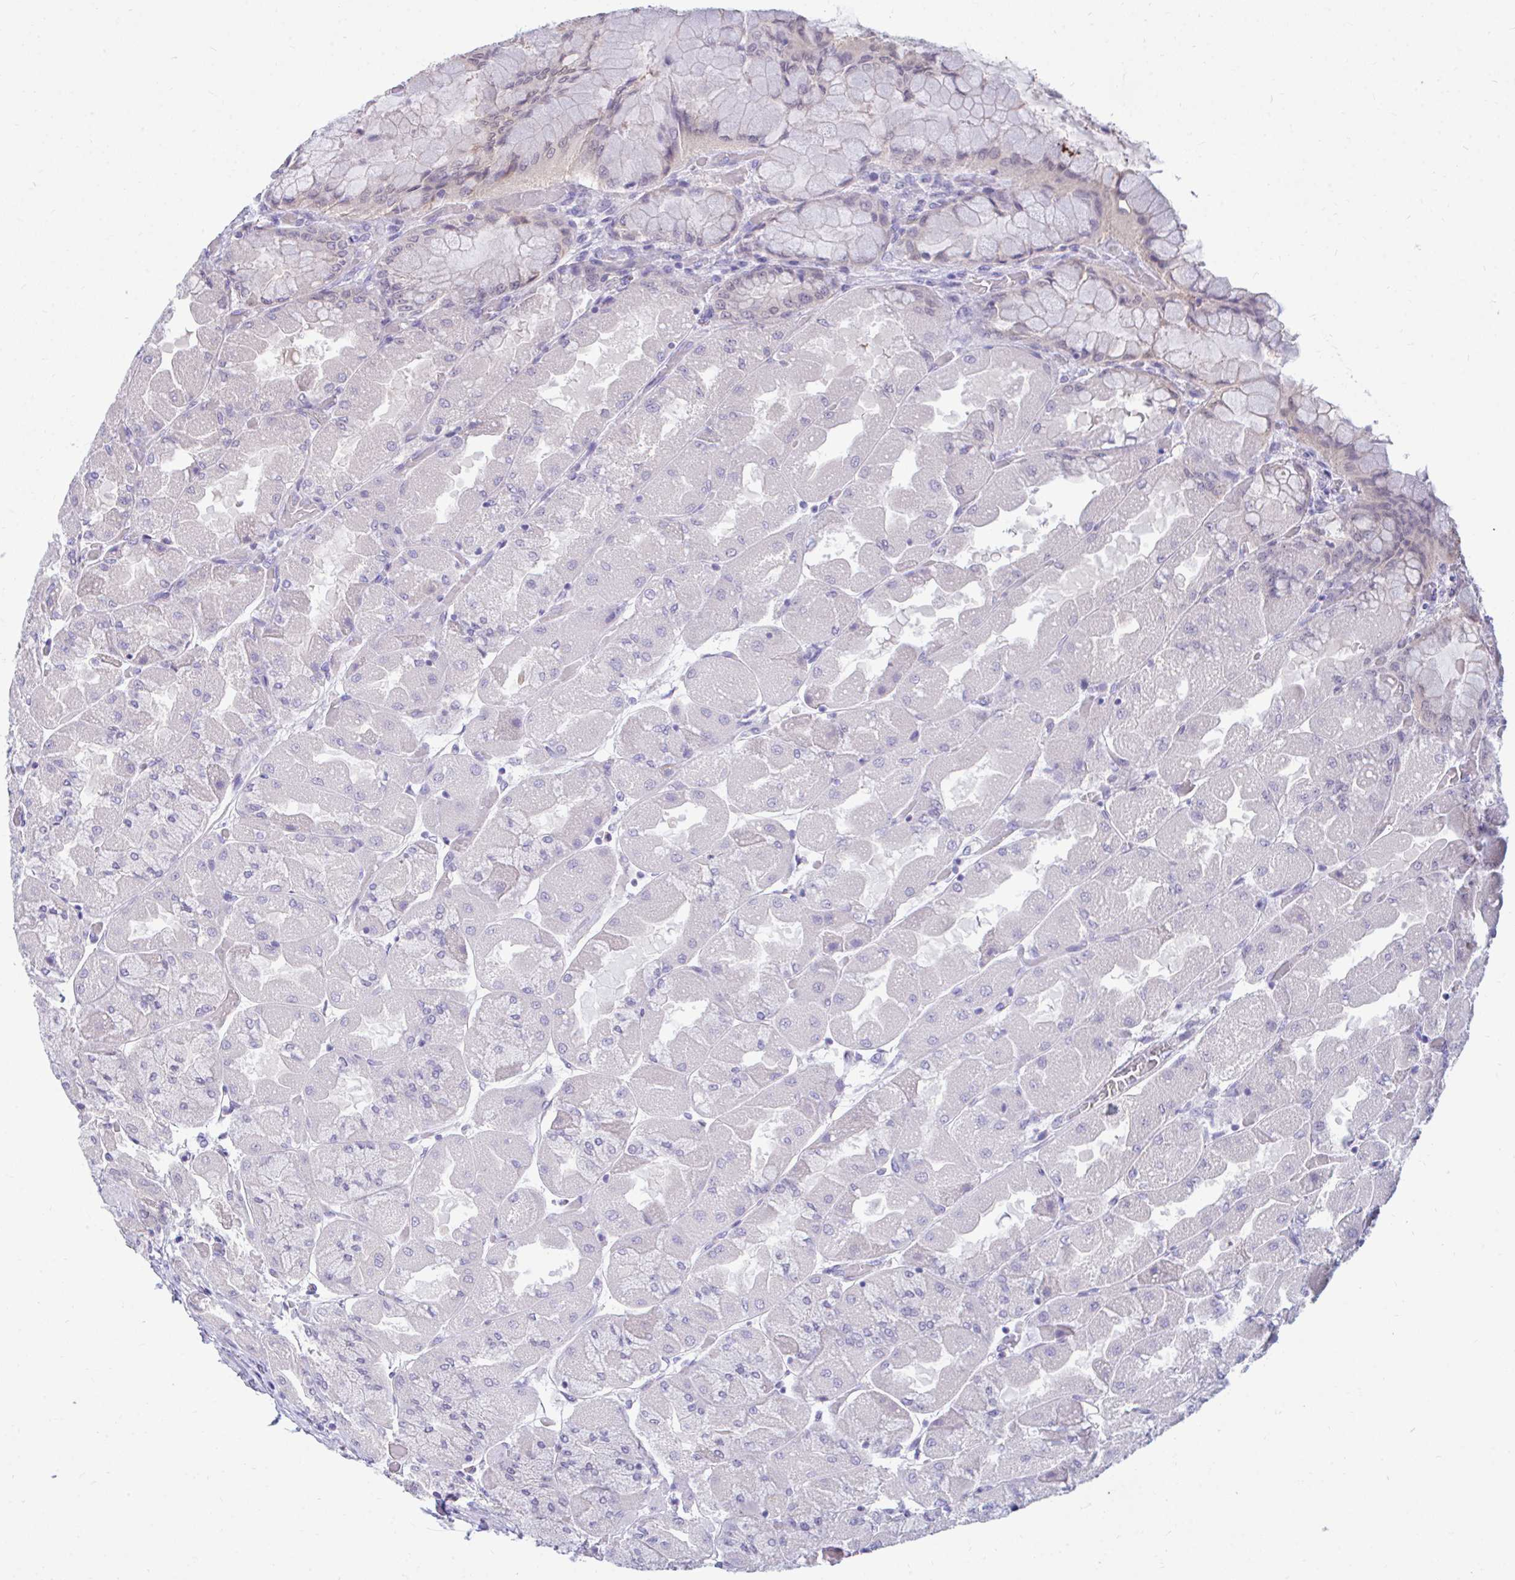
{"staining": {"intensity": "weak", "quantity": "25%-75%", "location": "nuclear"}, "tissue": "stomach", "cell_type": "Glandular cells", "image_type": "normal", "snomed": [{"axis": "morphology", "description": "Normal tissue, NOS"}, {"axis": "topography", "description": "Stomach"}], "caption": "Protein analysis of benign stomach demonstrates weak nuclear expression in about 25%-75% of glandular cells. Ihc stains the protein of interest in brown and the nuclei are stained blue.", "gene": "CSE1L", "patient": {"sex": "female", "age": 61}}